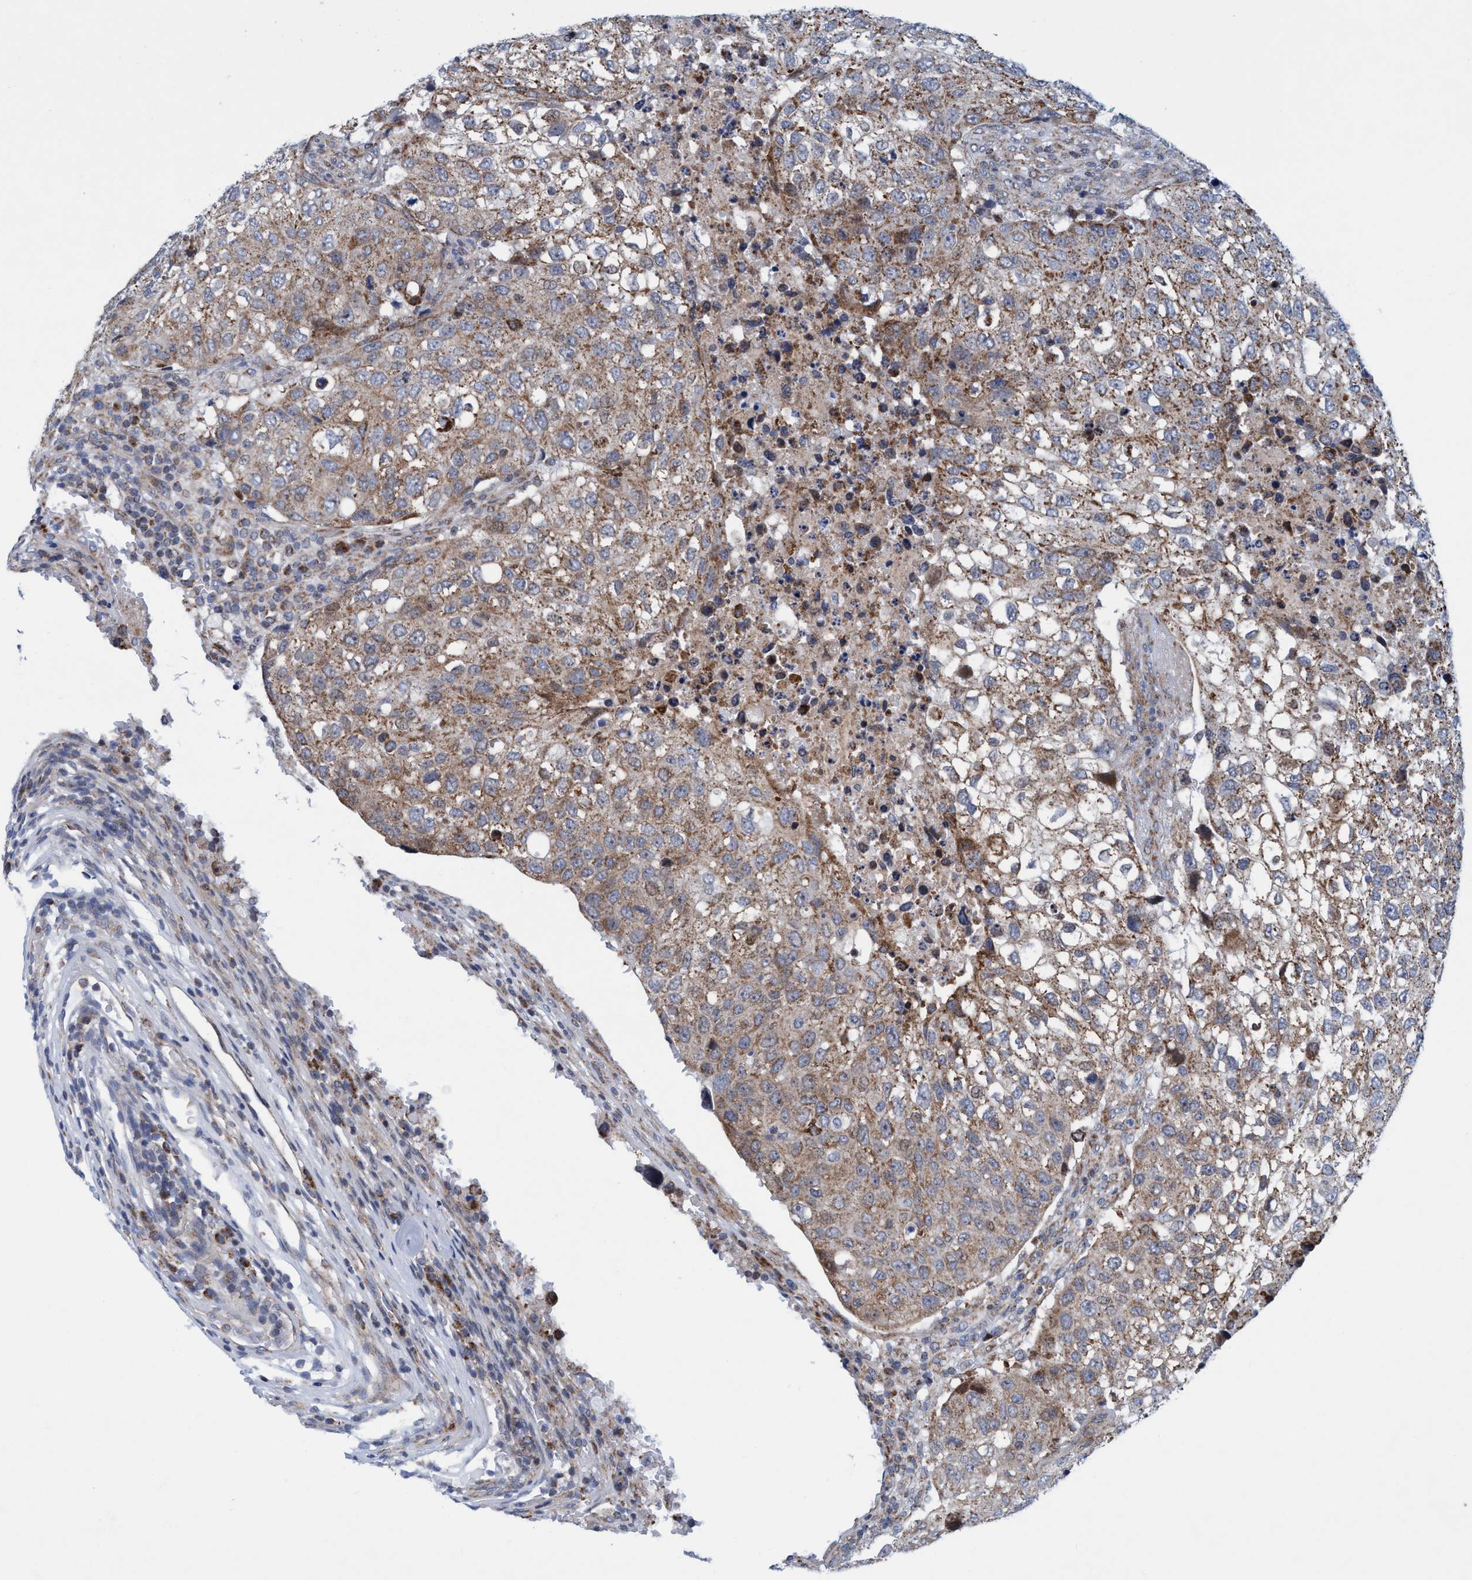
{"staining": {"intensity": "weak", "quantity": ">75%", "location": "cytoplasmic/membranous"}, "tissue": "urothelial cancer", "cell_type": "Tumor cells", "image_type": "cancer", "snomed": [{"axis": "morphology", "description": "Urothelial carcinoma, High grade"}, {"axis": "topography", "description": "Lymph node"}, {"axis": "topography", "description": "Urinary bladder"}], "caption": "Human high-grade urothelial carcinoma stained with a protein marker exhibits weak staining in tumor cells.", "gene": "POLR1F", "patient": {"sex": "male", "age": 51}}